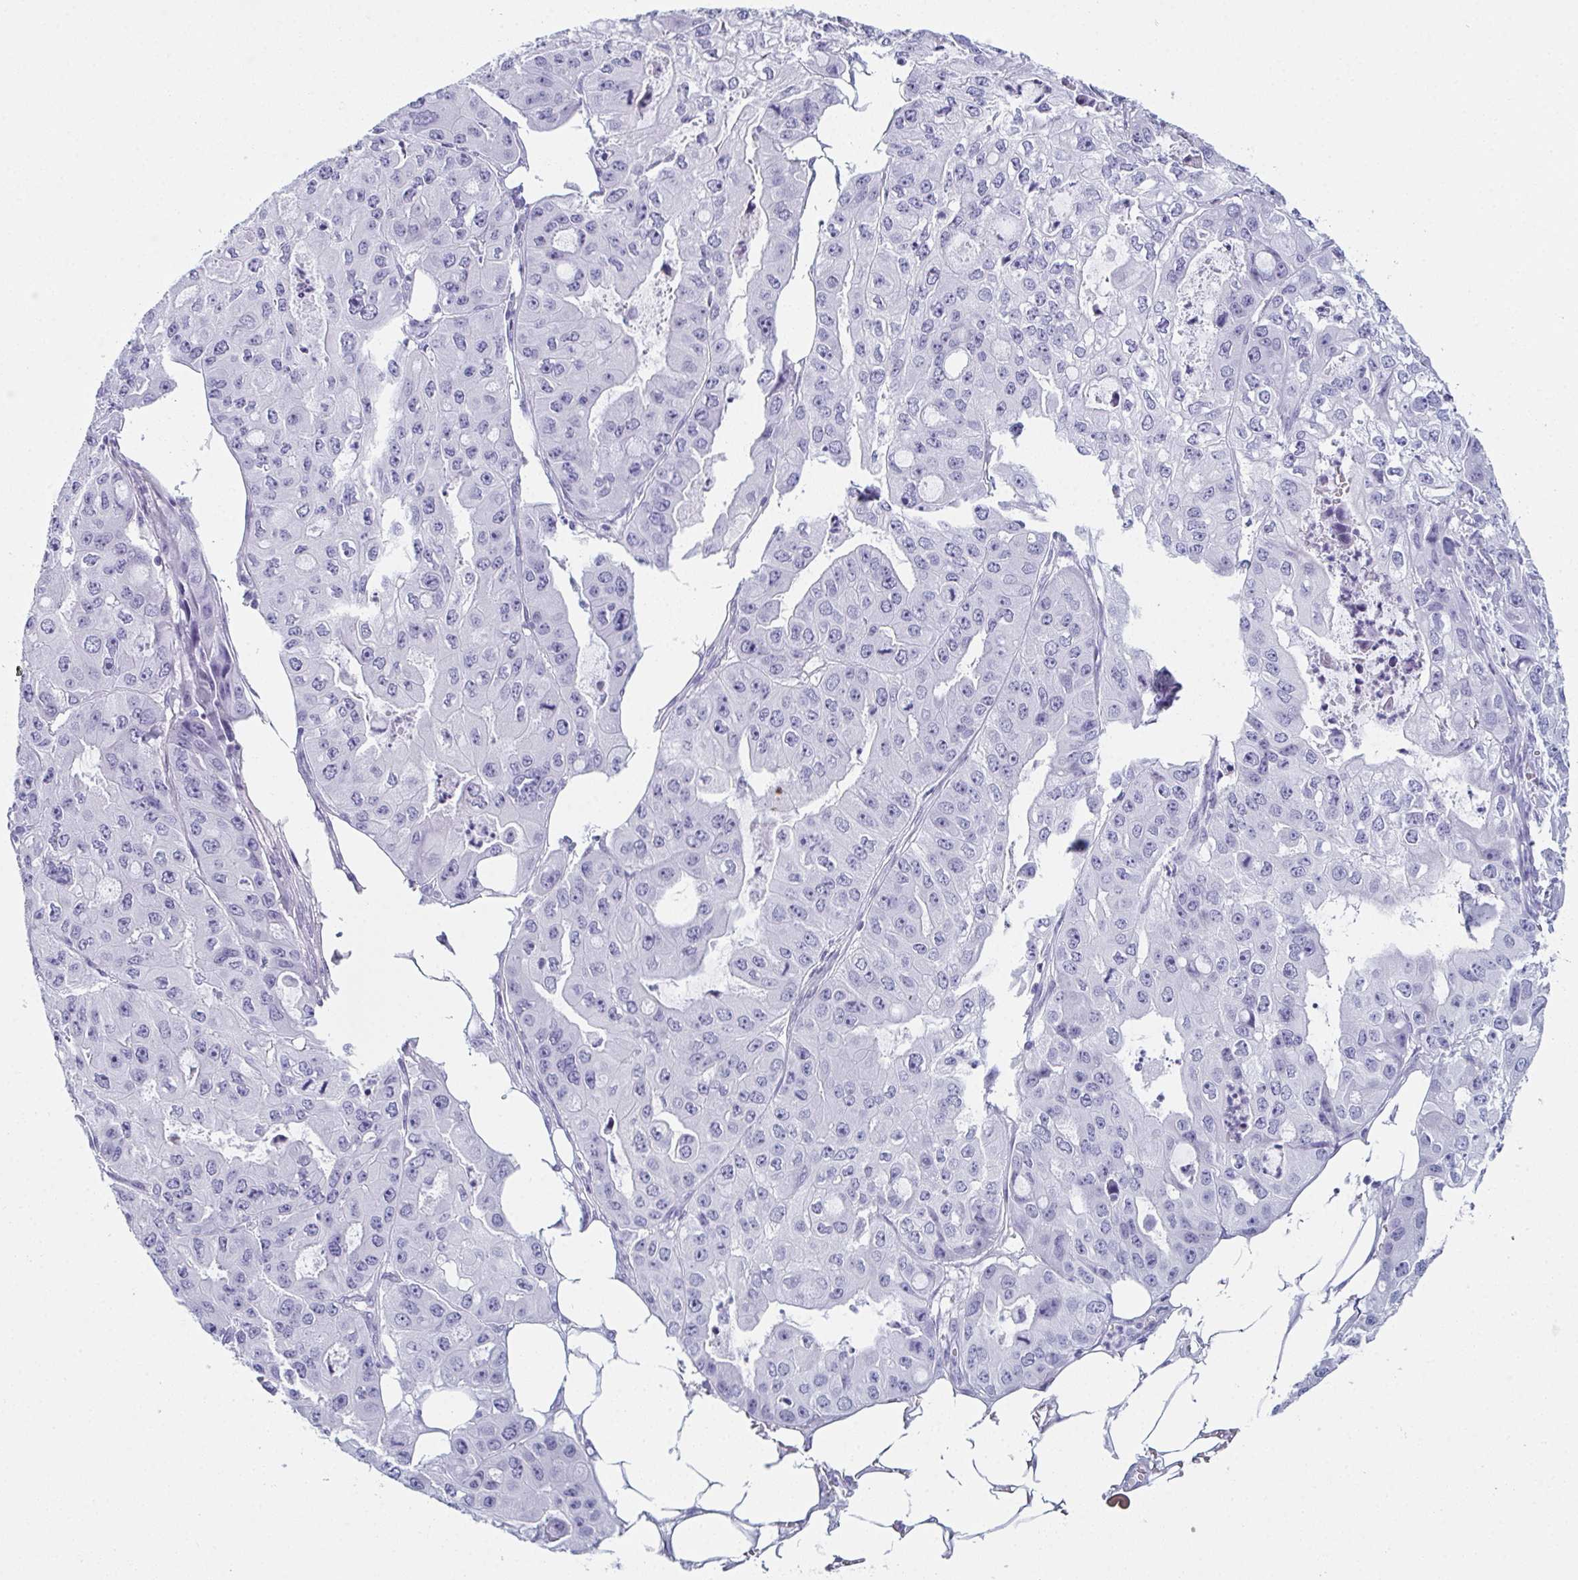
{"staining": {"intensity": "negative", "quantity": "none", "location": "none"}, "tissue": "ovarian cancer", "cell_type": "Tumor cells", "image_type": "cancer", "snomed": [{"axis": "morphology", "description": "Cystadenocarcinoma, serous, NOS"}, {"axis": "topography", "description": "Ovary"}], "caption": "The immunohistochemistry (IHC) photomicrograph has no significant expression in tumor cells of ovarian serous cystadenocarcinoma tissue.", "gene": "ENKUR", "patient": {"sex": "female", "age": 56}}